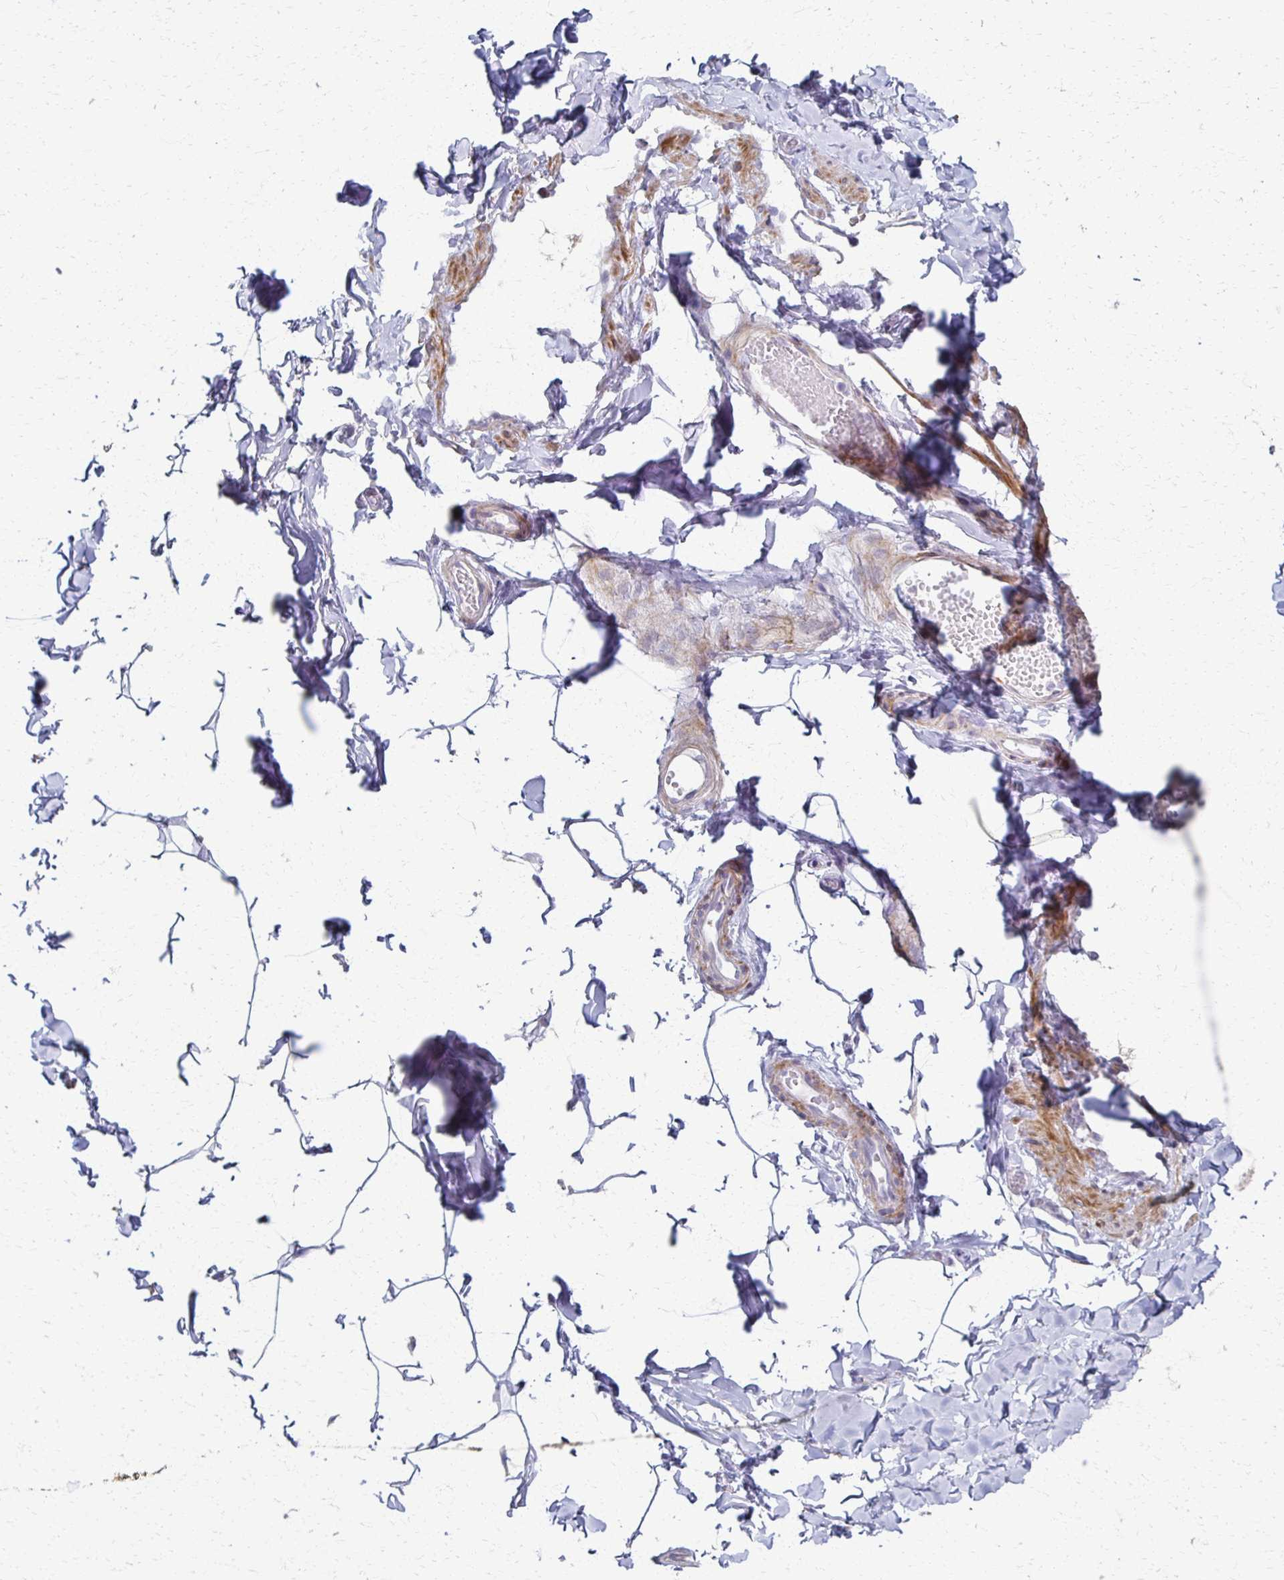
{"staining": {"intensity": "negative", "quantity": "none", "location": "none"}, "tissue": "adipose tissue", "cell_type": "Adipocytes", "image_type": "normal", "snomed": [{"axis": "morphology", "description": "Normal tissue, NOS"}, {"axis": "topography", "description": "Soft tissue"}, {"axis": "topography", "description": "Adipose tissue"}, {"axis": "topography", "description": "Vascular tissue"}, {"axis": "topography", "description": "Peripheral nerve tissue"}], "caption": "DAB (3,3'-diaminobenzidine) immunohistochemical staining of benign human adipose tissue demonstrates no significant staining in adipocytes.", "gene": "FOXO4", "patient": {"sex": "male", "age": 29}}